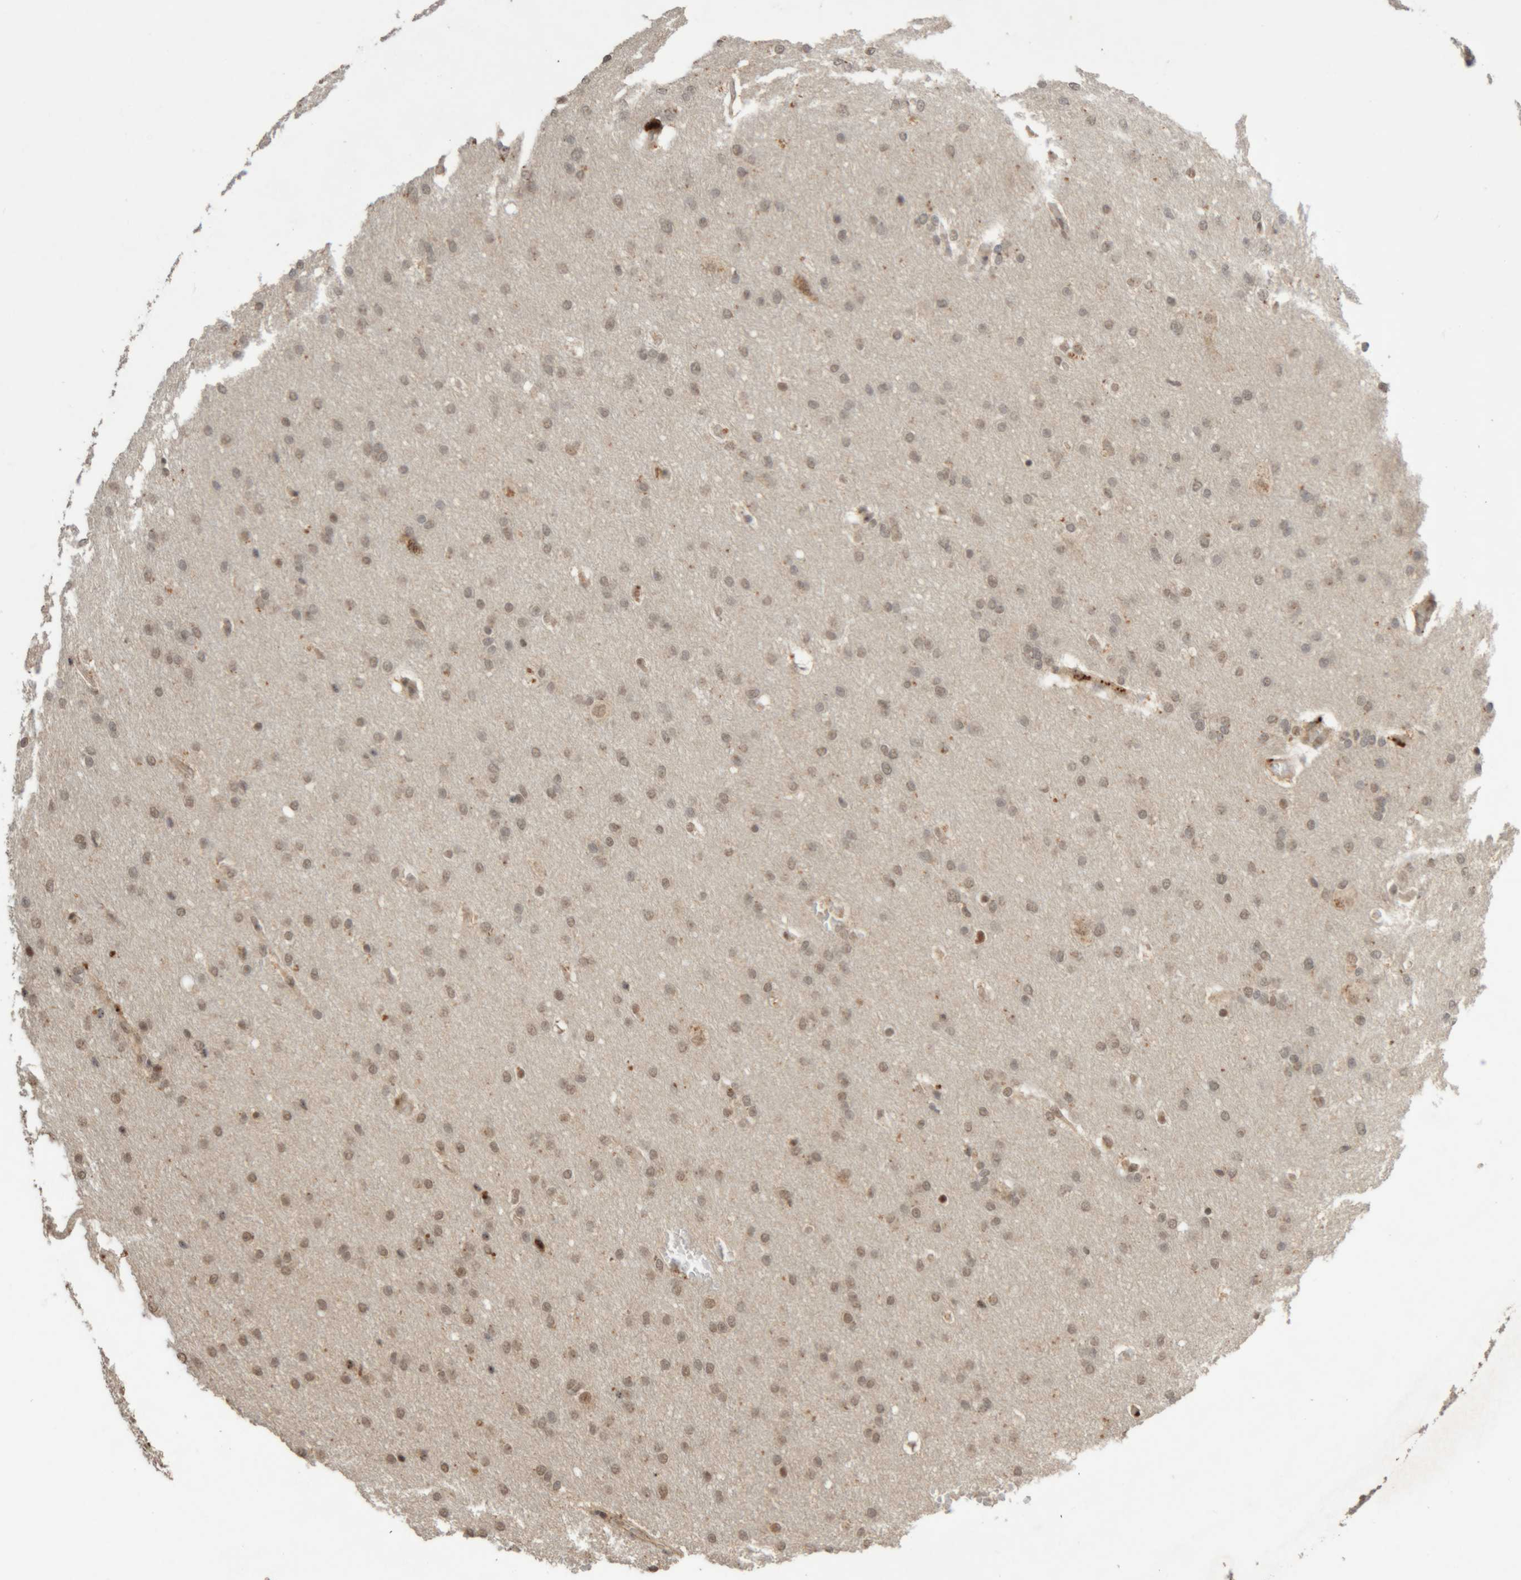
{"staining": {"intensity": "weak", "quantity": ">75%", "location": "nuclear"}, "tissue": "glioma", "cell_type": "Tumor cells", "image_type": "cancer", "snomed": [{"axis": "morphology", "description": "Glioma, malignant, Low grade"}, {"axis": "topography", "description": "Brain"}], "caption": "IHC histopathology image of neoplastic tissue: human malignant glioma (low-grade) stained using immunohistochemistry exhibits low levels of weak protein expression localized specifically in the nuclear of tumor cells, appearing as a nuclear brown color.", "gene": "KEAP1", "patient": {"sex": "female", "age": 37}}